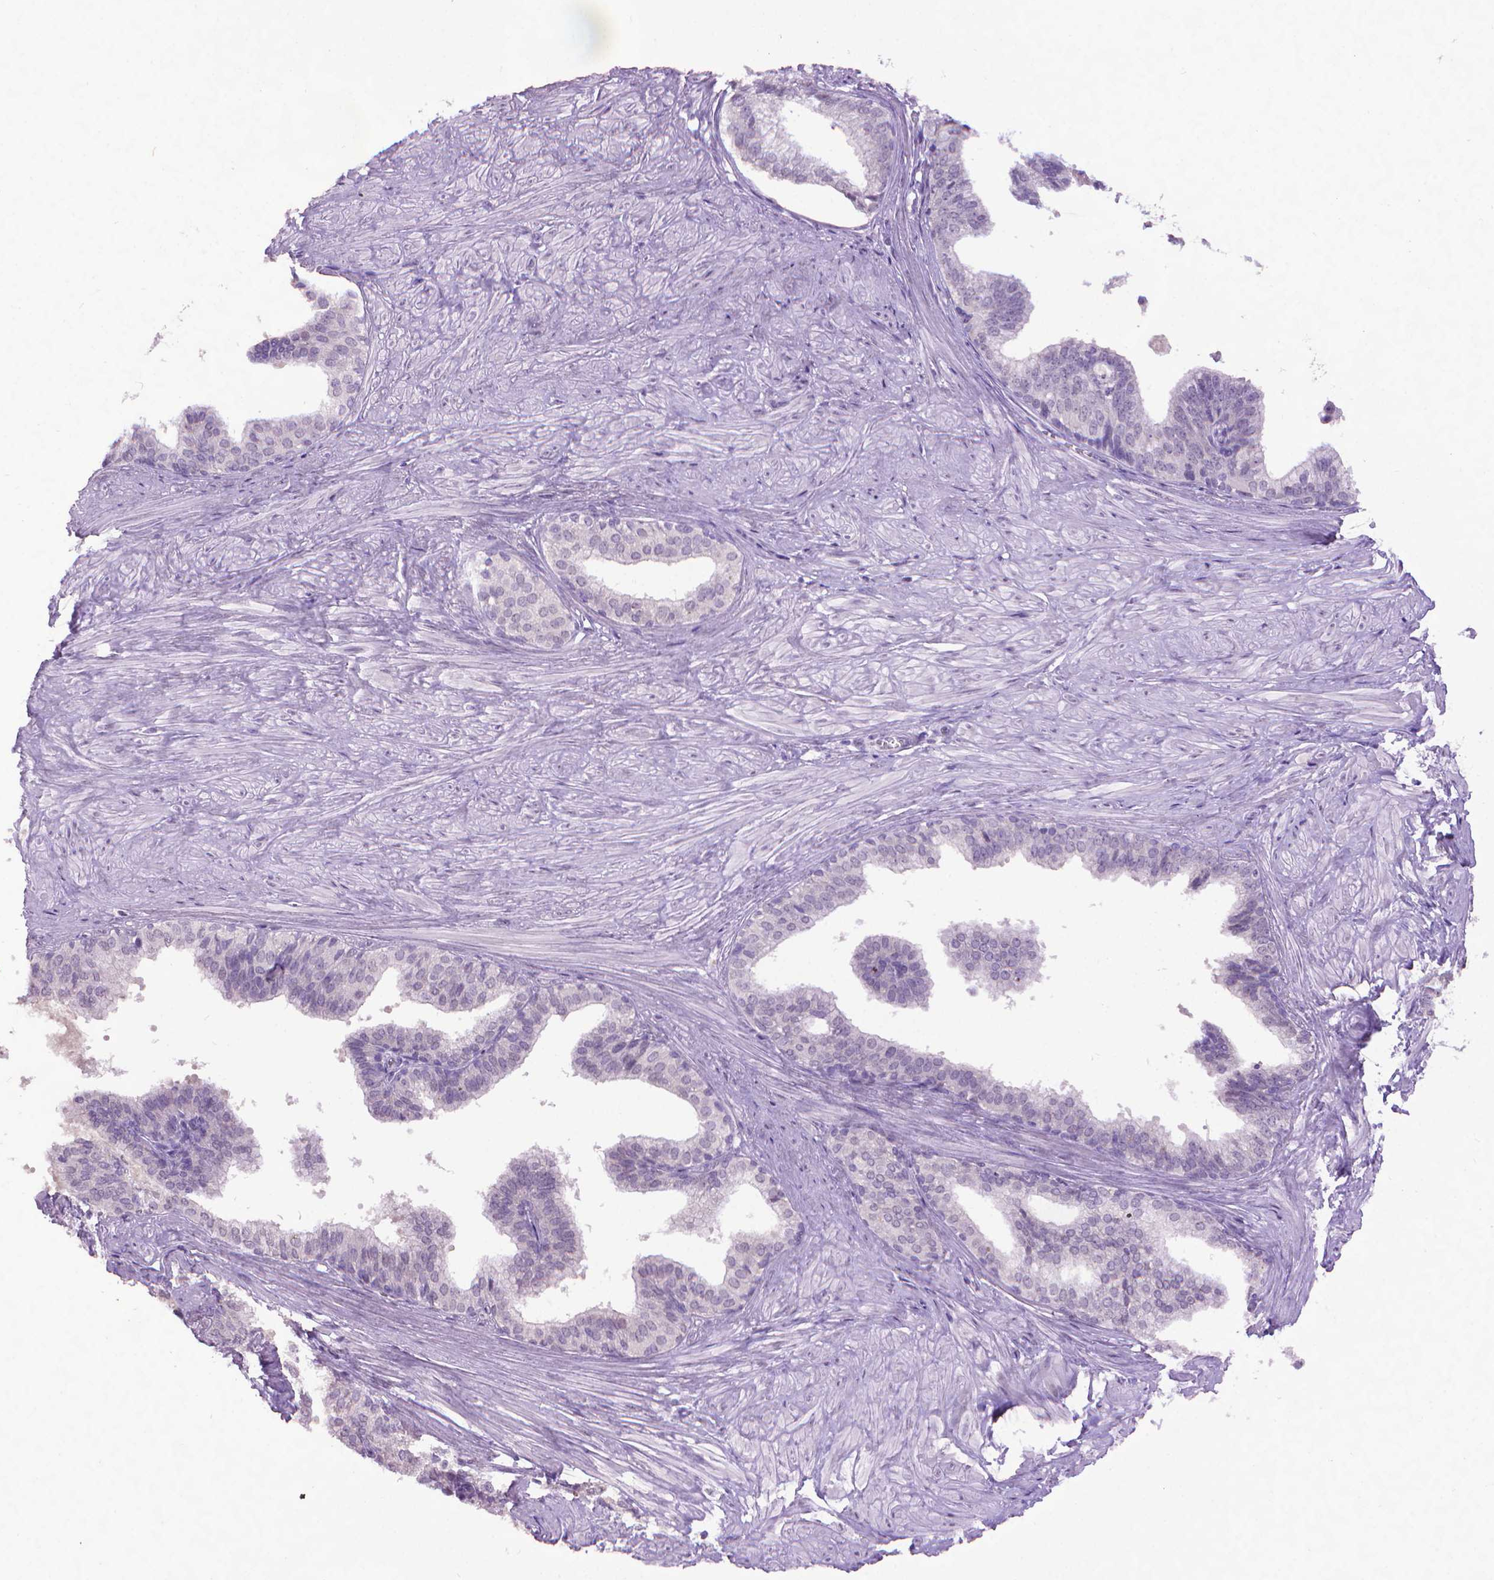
{"staining": {"intensity": "negative", "quantity": "none", "location": "none"}, "tissue": "prostate", "cell_type": "Glandular cells", "image_type": "normal", "snomed": [{"axis": "morphology", "description": "Normal tissue, NOS"}, {"axis": "topography", "description": "Prostate"}, {"axis": "topography", "description": "Peripheral nerve tissue"}], "caption": "Prostate stained for a protein using IHC reveals no positivity glandular cells.", "gene": "KMO", "patient": {"sex": "male", "age": 55}}